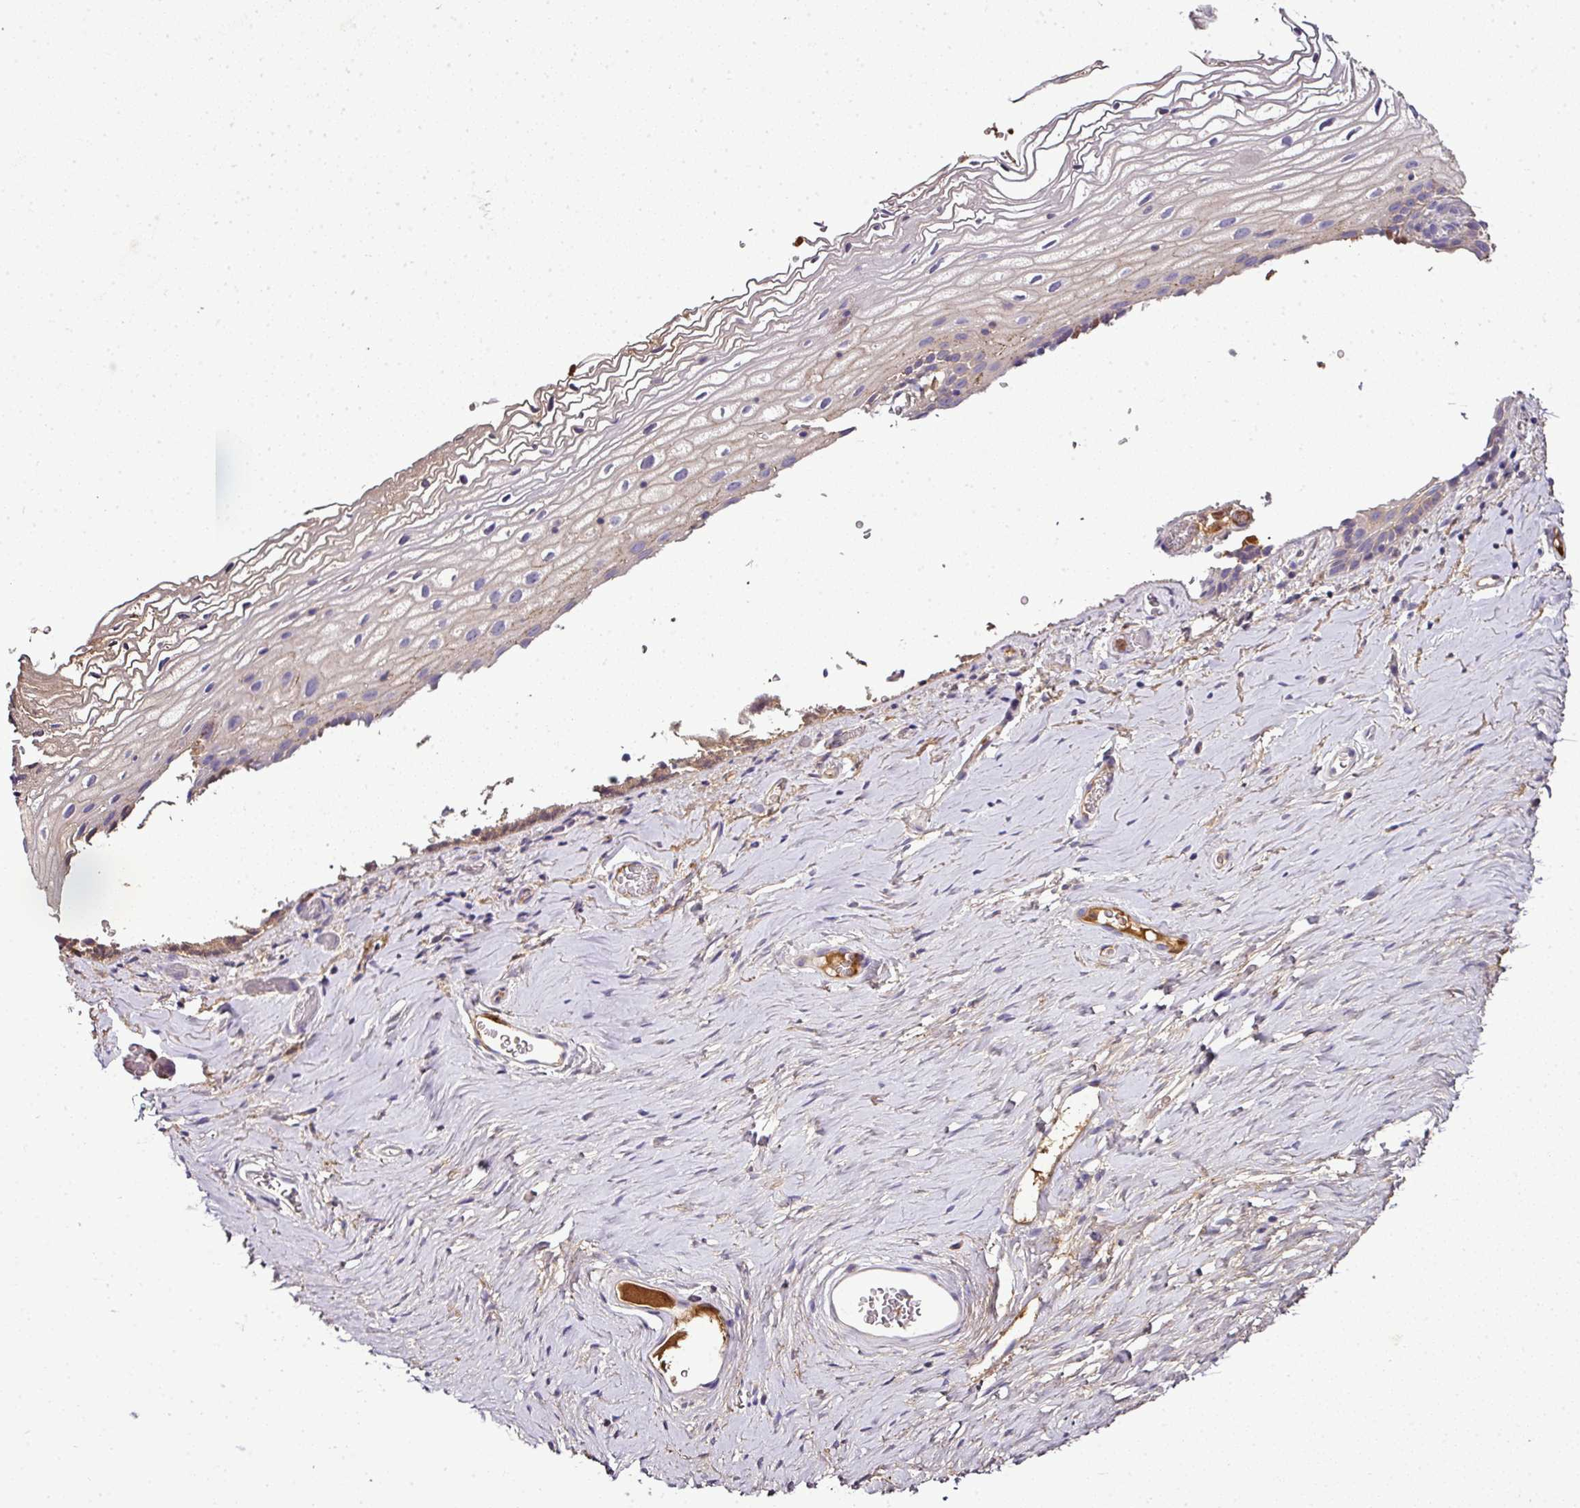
{"staining": {"intensity": "moderate", "quantity": "<25%", "location": "cytoplasmic/membranous"}, "tissue": "vagina", "cell_type": "Squamous epithelial cells", "image_type": "normal", "snomed": [{"axis": "morphology", "description": "Normal tissue, NOS"}, {"axis": "morphology", "description": "Adenocarcinoma, NOS"}, {"axis": "topography", "description": "Rectum"}, {"axis": "topography", "description": "Vagina"}, {"axis": "topography", "description": "Peripheral nerve tissue"}], "caption": "Normal vagina shows moderate cytoplasmic/membranous positivity in about <25% of squamous epithelial cells, visualized by immunohistochemistry.", "gene": "CAB39L", "patient": {"sex": "female", "age": 71}}